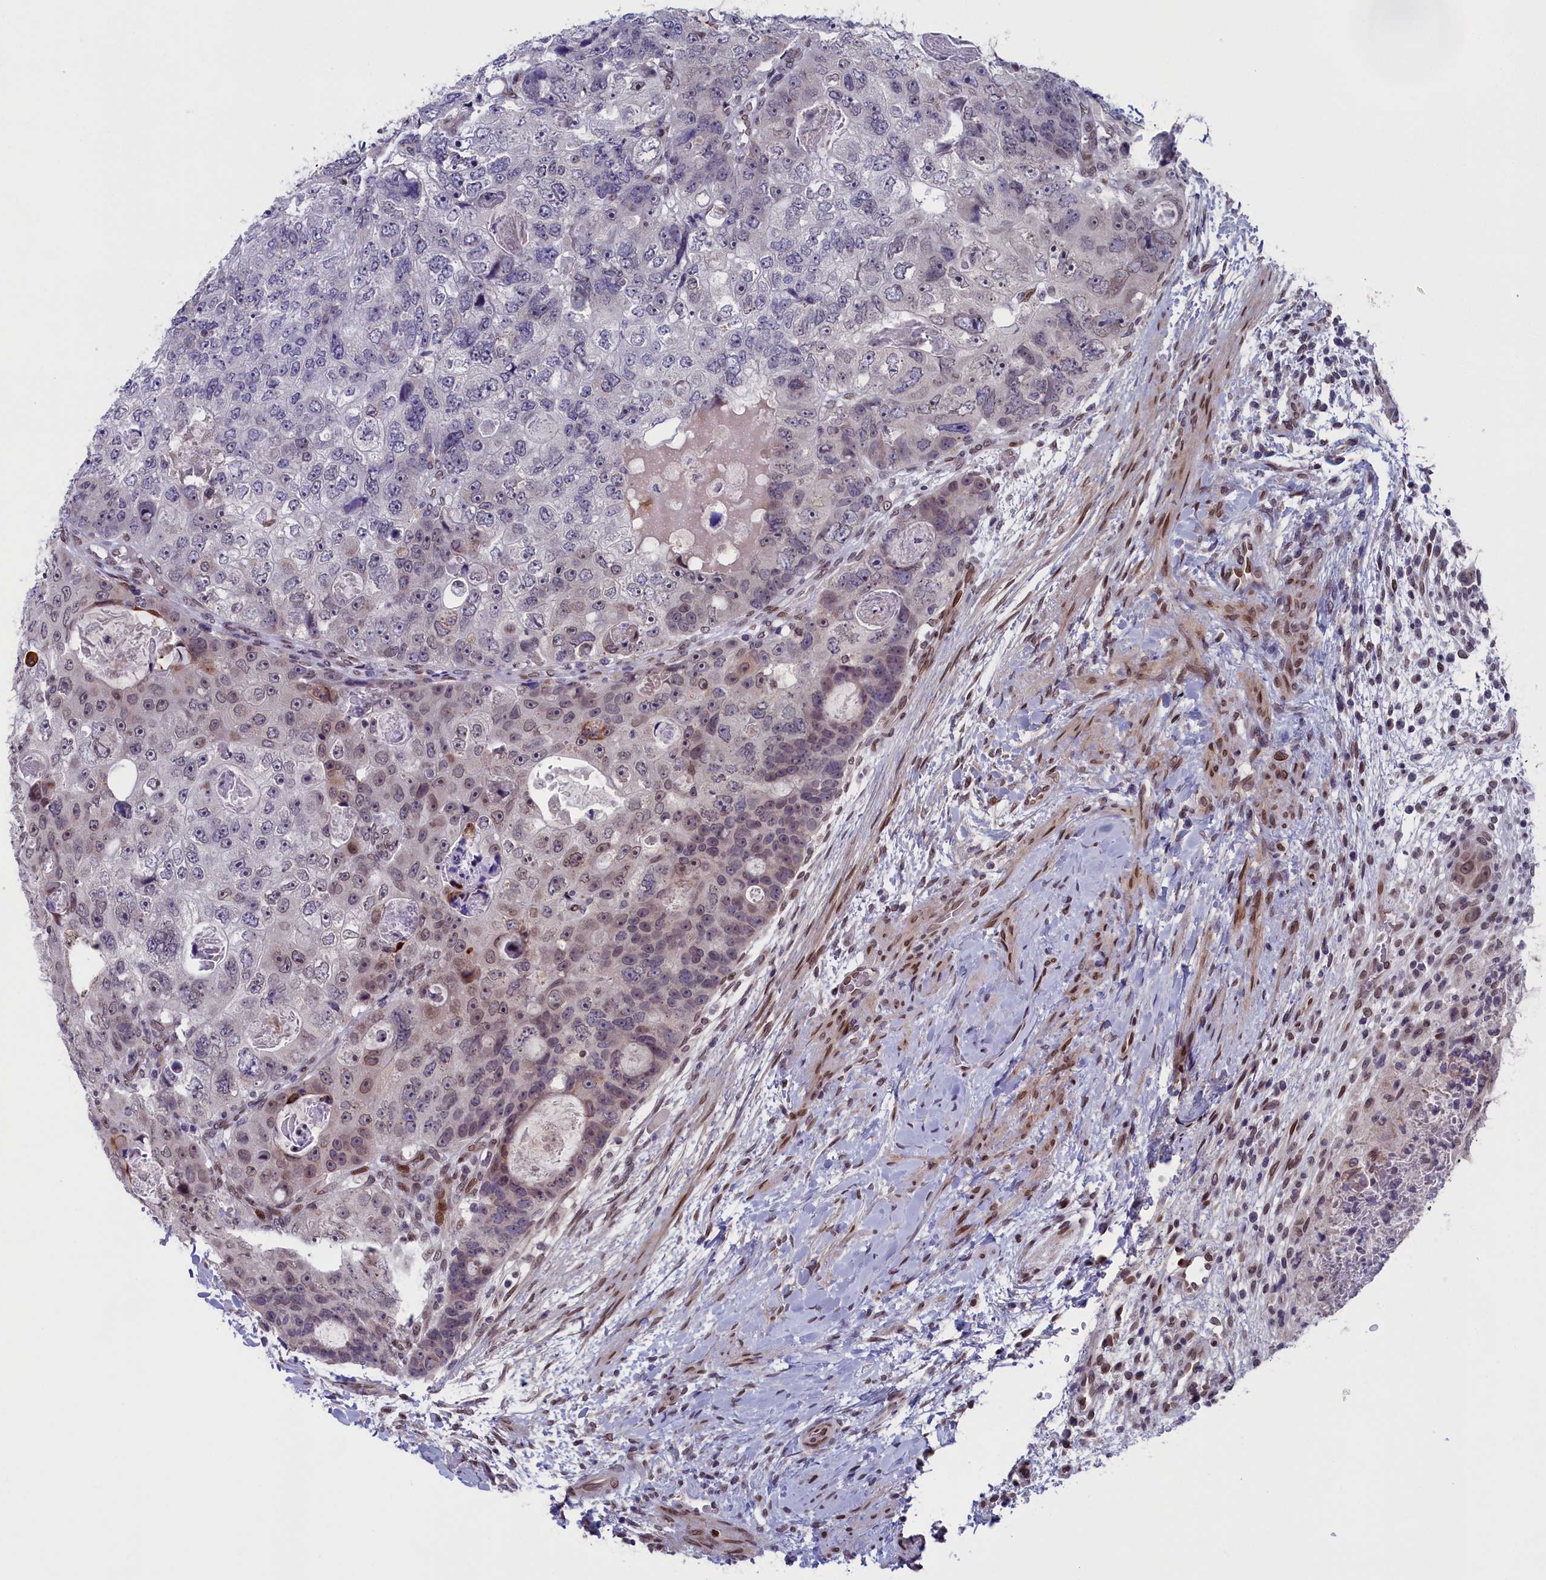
{"staining": {"intensity": "weak", "quantity": "<25%", "location": "nuclear"}, "tissue": "colorectal cancer", "cell_type": "Tumor cells", "image_type": "cancer", "snomed": [{"axis": "morphology", "description": "Adenocarcinoma, NOS"}, {"axis": "topography", "description": "Rectum"}], "caption": "Immunohistochemical staining of human colorectal cancer (adenocarcinoma) exhibits no significant expression in tumor cells. (DAB IHC visualized using brightfield microscopy, high magnification).", "gene": "GPSM1", "patient": {"sex": "male", "age": 59}}